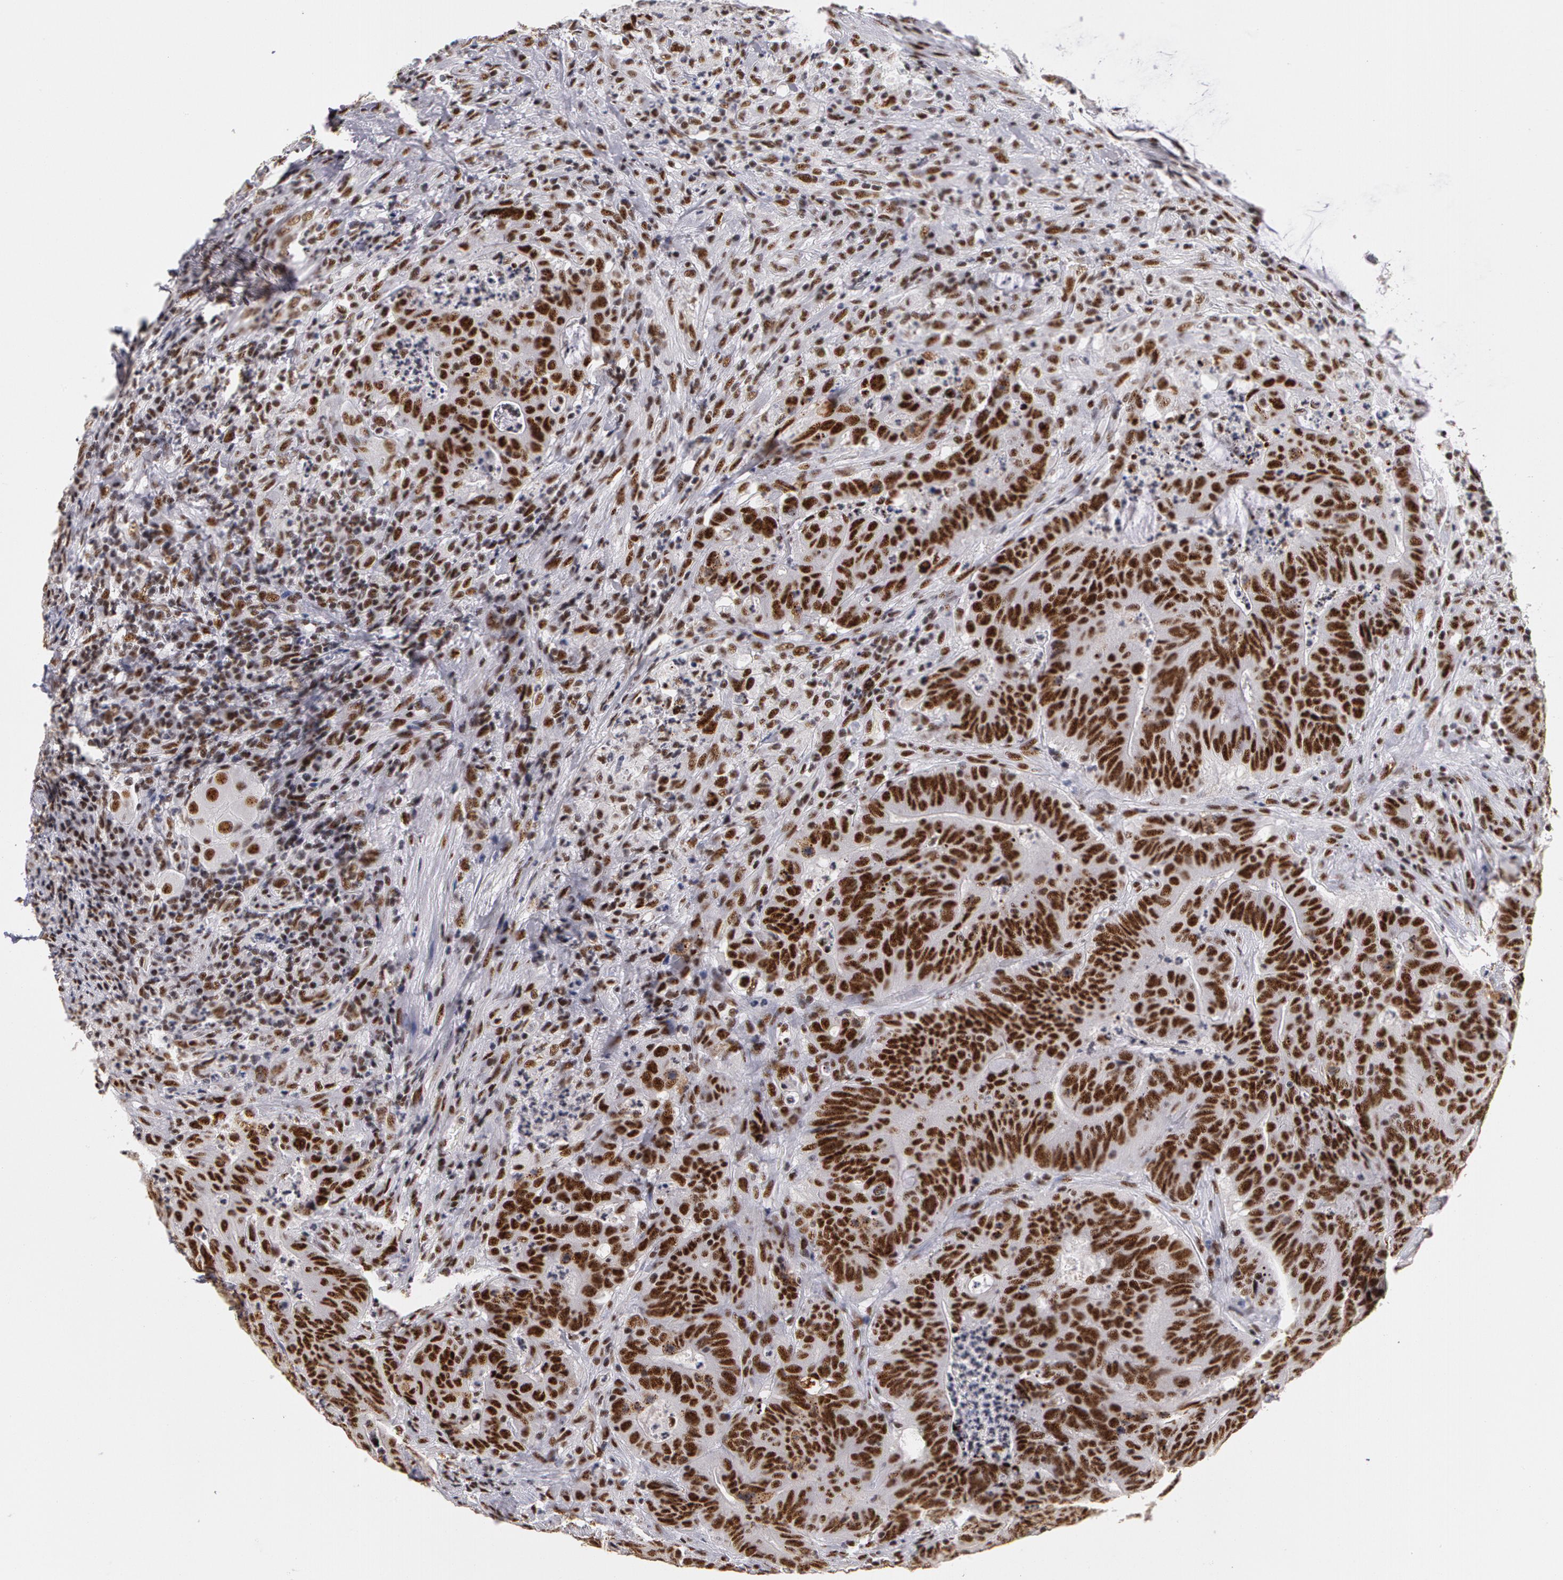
{"staining": {"intensity": "strong", "quantity": ">75%", "location": "nuclear"}, "tissue": "colorectal cancer", "cell_type": "Tumor cells", "image_type": "cancer", "snomed": [{"axis": "morphology", "description": "Adenocarcinoma, NOS"}, {"axis": "topography", "description": "Colon"}], "caption": "High-power microscopy captured an IHC image of colorectal adenocarcinoma, revealing strong nuclear staining in about >75% of tumor cells.", "gene": "PNN", "patient": {"sex": "male", "age": 54}}